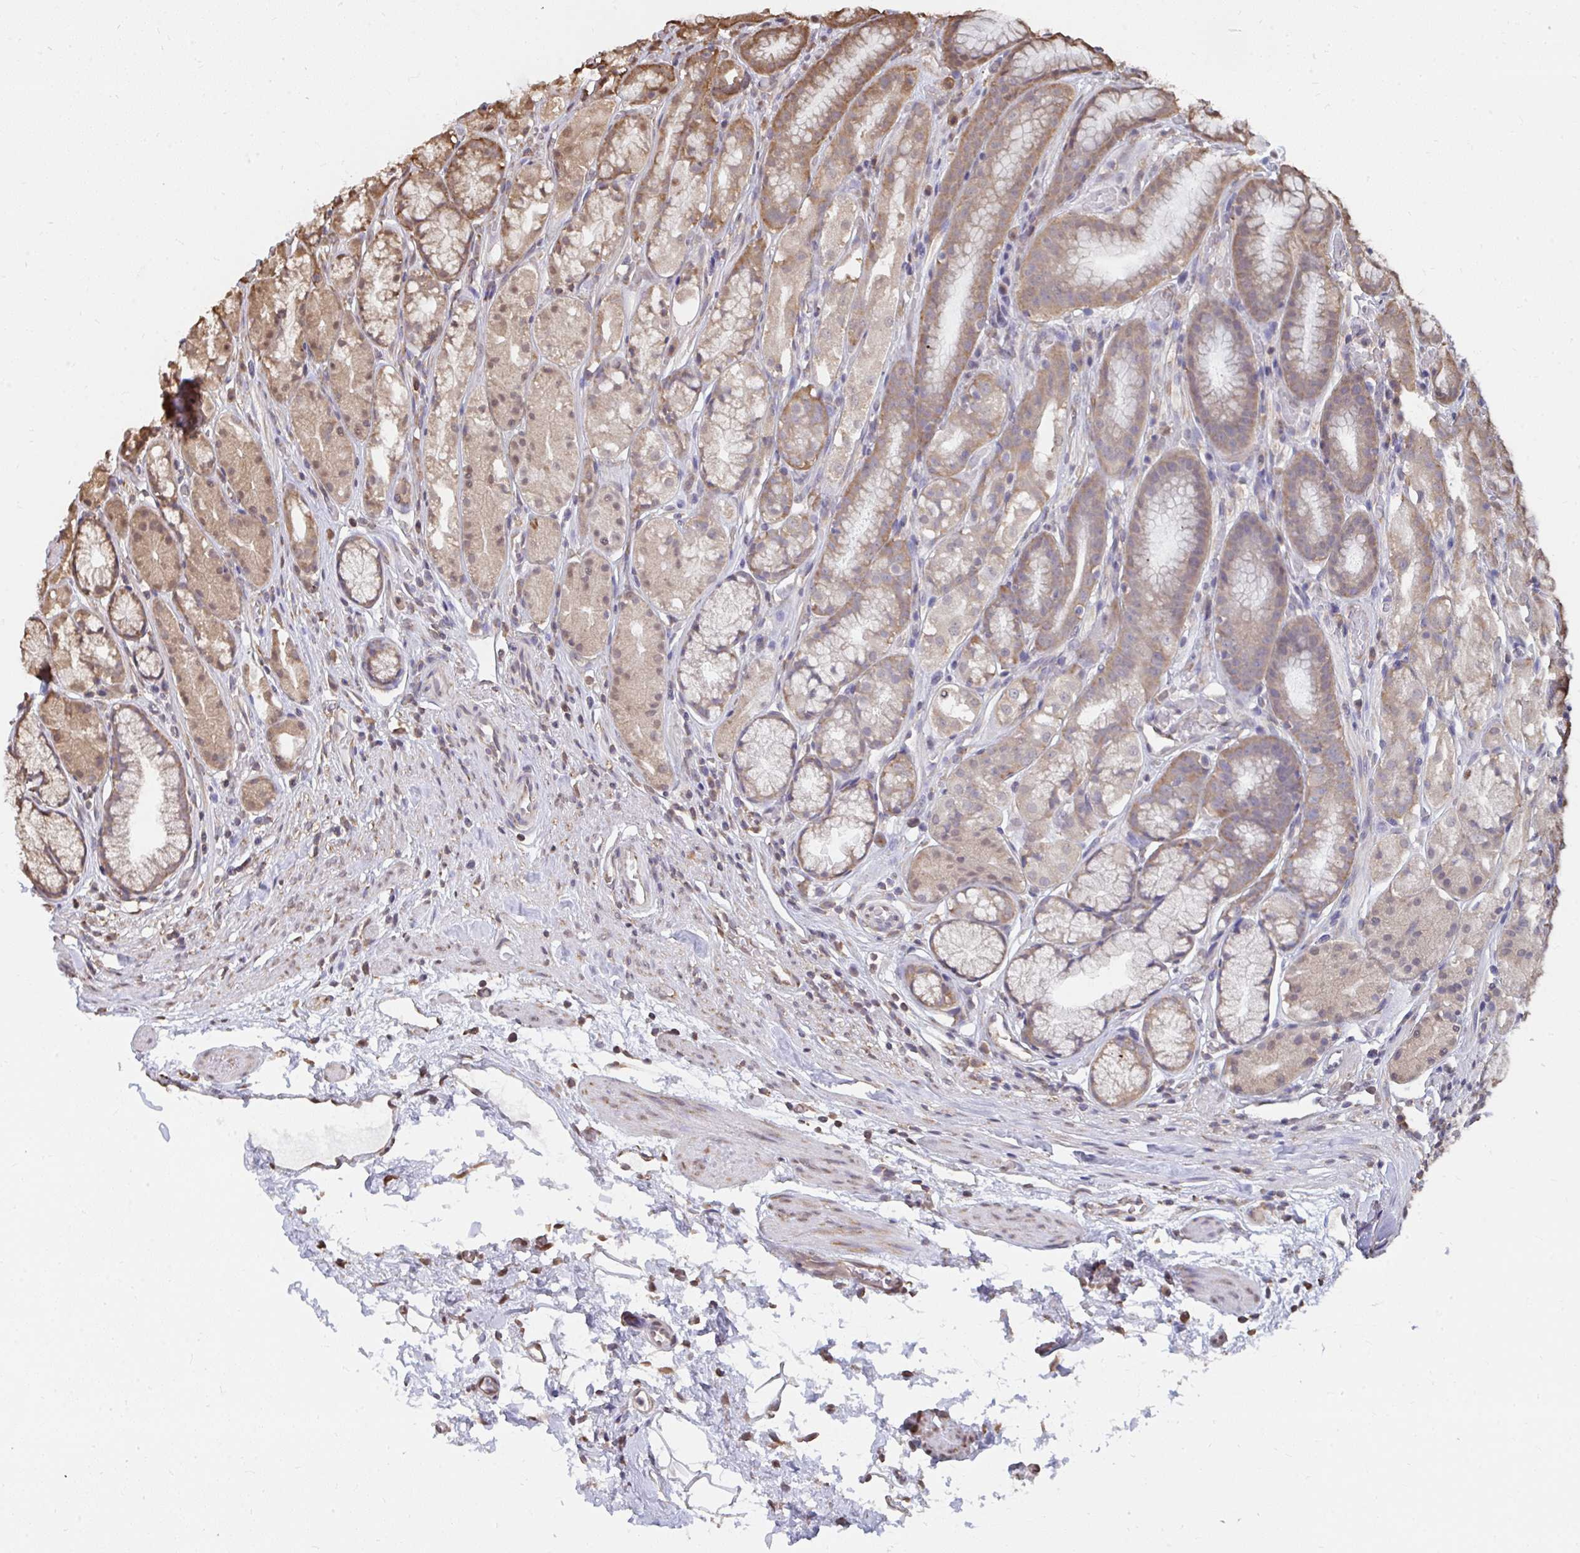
{"staining": {"intensity": "weak", "quantity": "25%-75%", "location": "cytoplasmic/membranous,nuclear"}, "tissue": "stomach", "cell_type": "Glandular cells", "image_type": "normal", "snomed": [{"axis": "morphology", "description": "Normal tissue, NOS"}, {"axis": "topography", "description": "Smooth muscle"}, {"axis": "topography", "description": "Stomach"}], "caption": "Immunohistochemistry (IHC) of benign human stomach shows low levels of weak cytoplasmic/membranous,nuclear expression in approximately 25%-75% of glandular cells.", "gene": "SYNCRIP", "patient": {"sex": "male", "age": 70}}